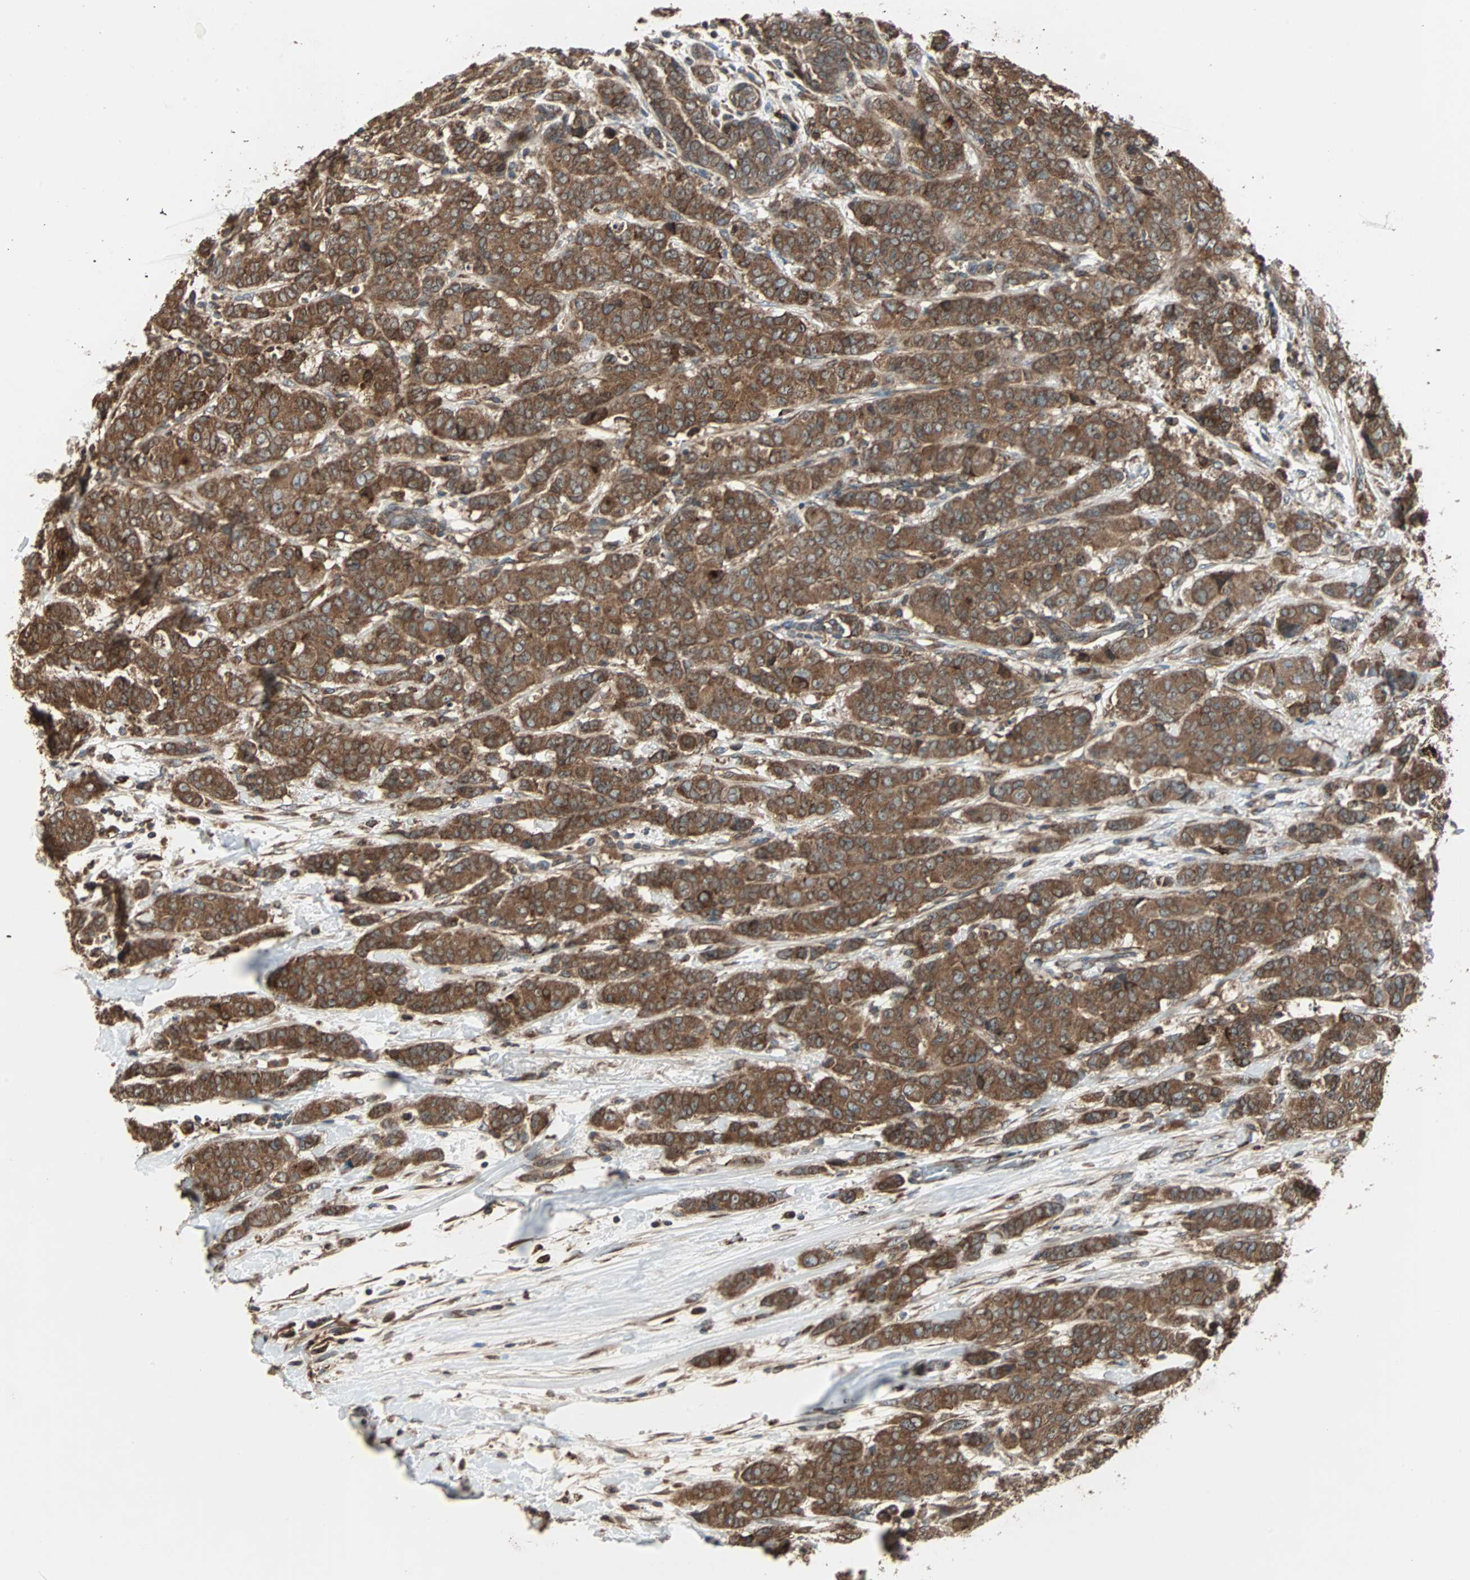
{"staining": {"intensity": "strong", "quantity": ">75%", "location": "cytoplasmic/membranous"}, "tissue": "breast cancer", "cell_type": "Tumor cells", "image_type": "cancer", "snomed": [{"axis": "morphology", "description": "Duct carcinoma"}, {"axis": "topography", "description": "Breast"}], "caption": "Brown immunohistochemical staining in human invasive ductal carcinoma (breast) reveals strong cytoplasmic/membranous expression in about >75% of tumor cells.", "gene": "RAB7A", "patient": {"sex": "female", "age": 40}}